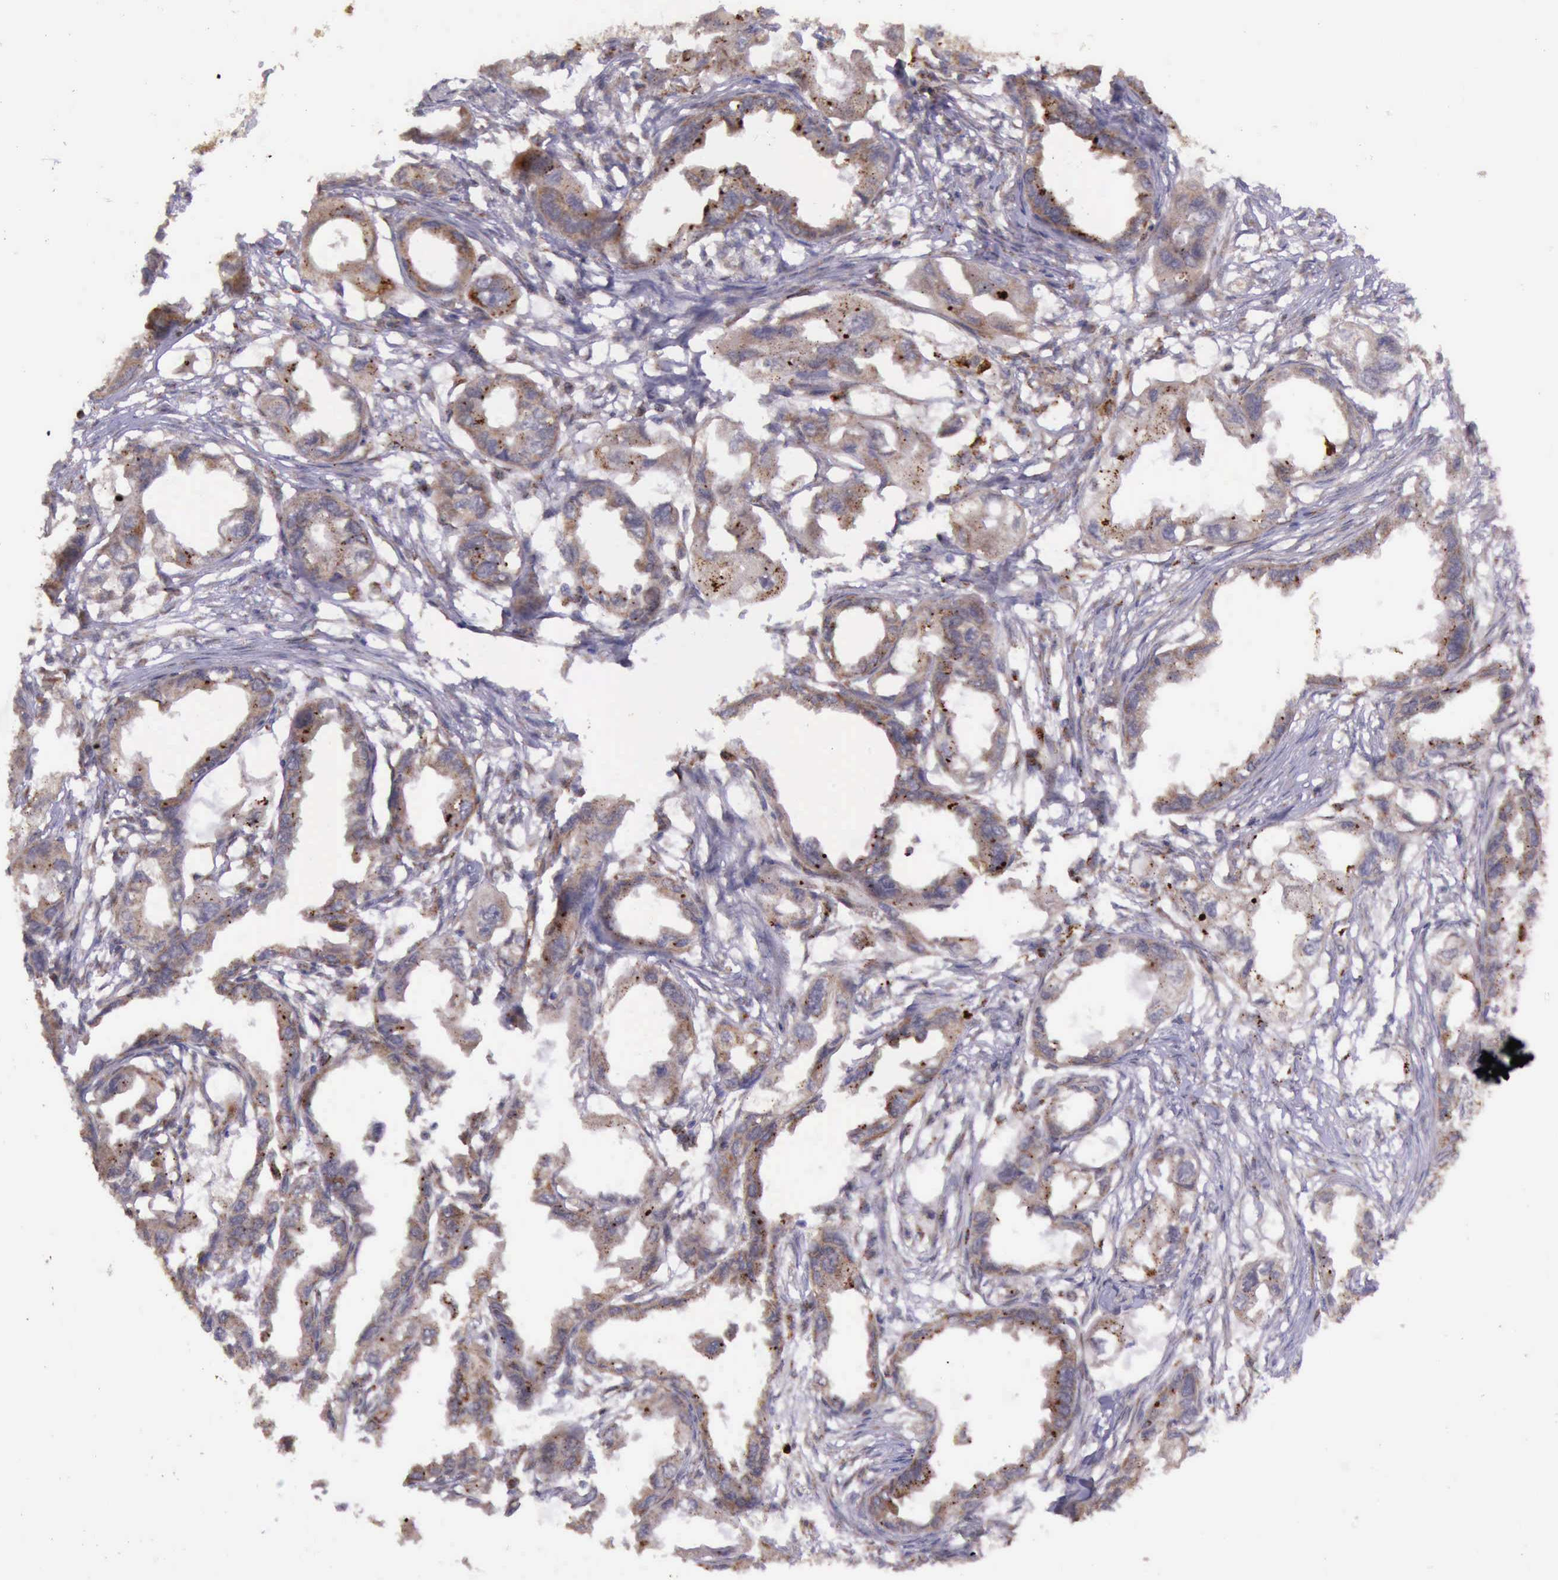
{"staining": {"intensity": "moderate", "quantity": "25%-75%", "location": "cytoplasmic/membranous"}, "tissue": "endometrial cancer", "cell_type": "Tumor cells", "image_type": "cancer", "snomed": [{"axis": "morphology", "description": "Adenocarcinoma, NOS"}, {"axis": "topography", "description": "Endometrium"}], "caption": "A high-resolution micrograph shows IHC staining of adenocarcinoma (endometrial), which displays moderate cytoplasmic/membranous expression in about 25%-75% of tumor cells.", "gene": "ARMCX3", "patient": {"sex": "female", "age": 67}}